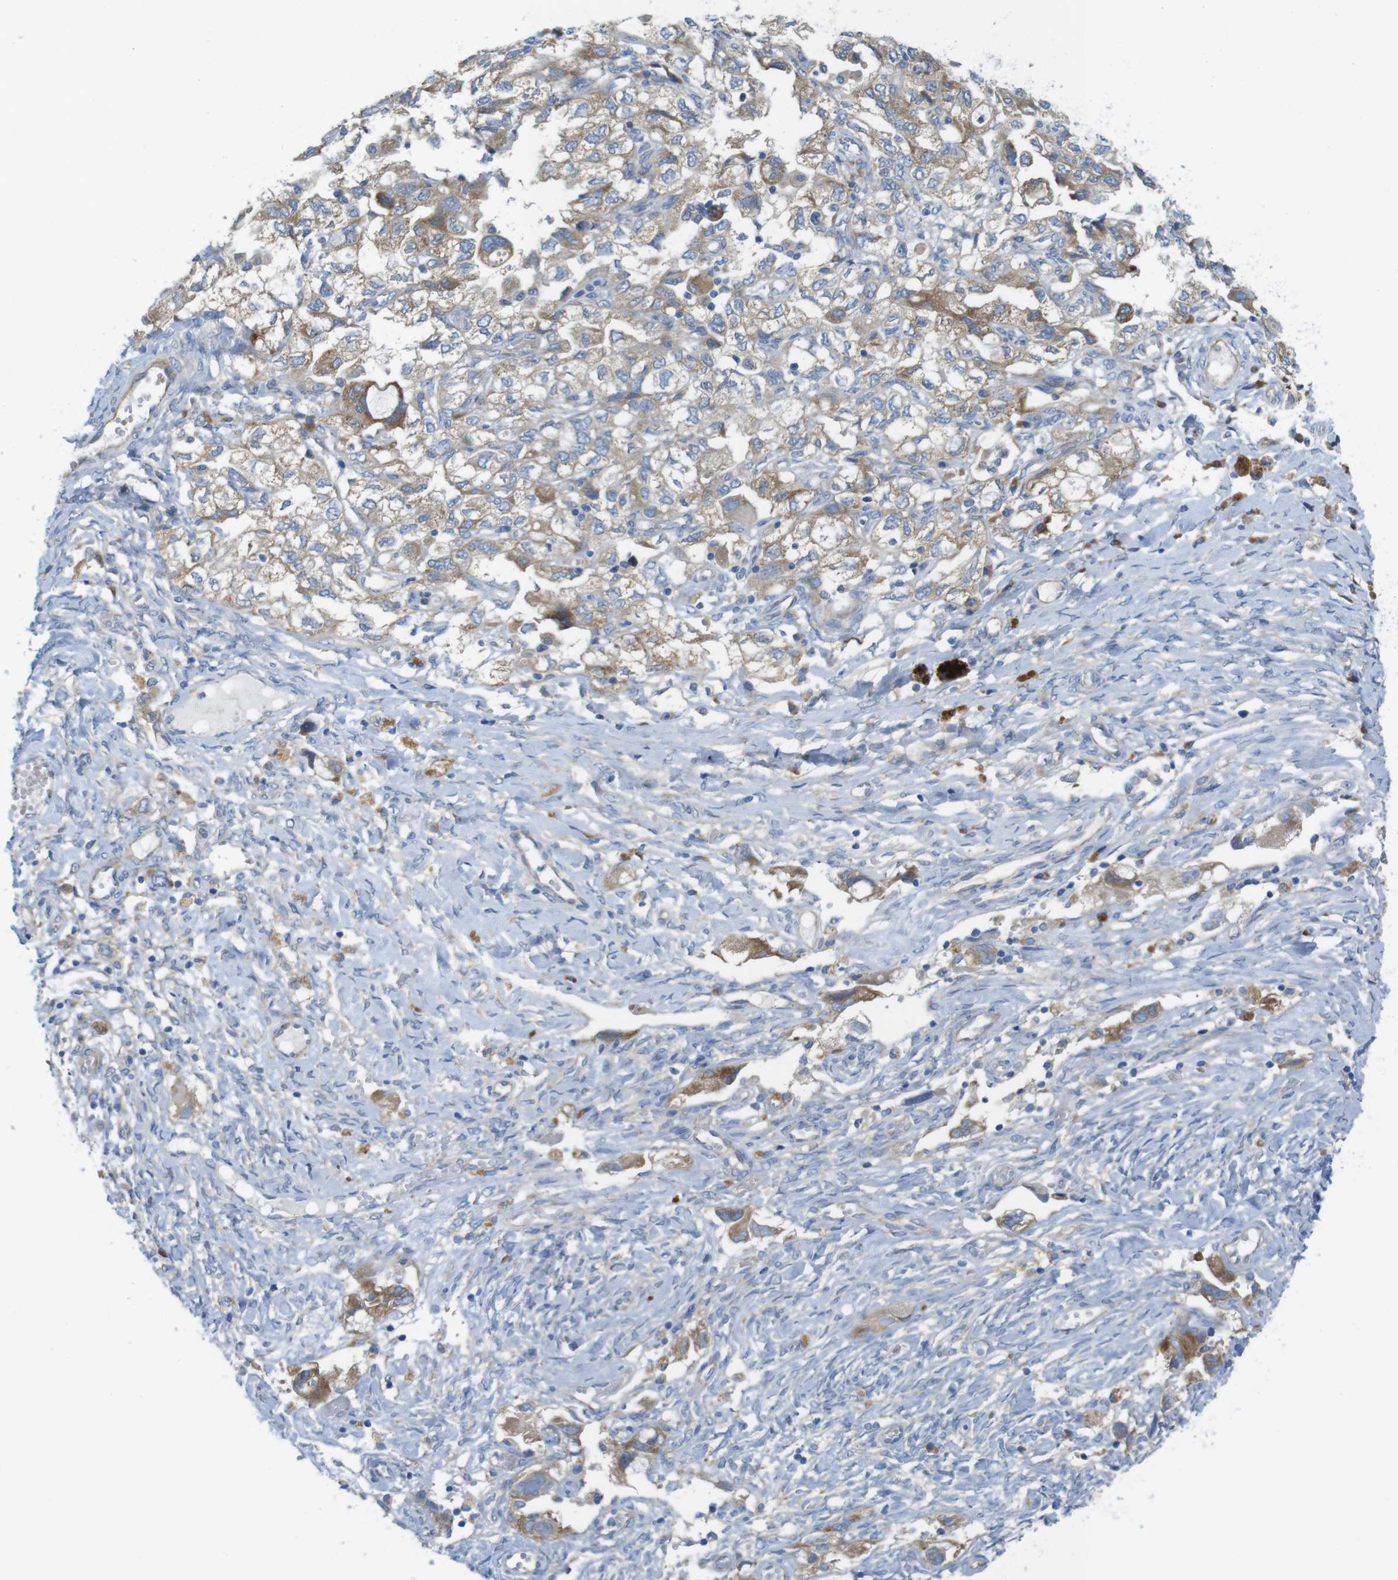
{"staining": {"intensity": "weak", "quantity": ">75%", "location": "cytoplasmic/membranous"}, "tissue": "ovarian cancer", "cell_type": "Tumor cells", "image_type": "cancer", "snomed": [{"axis": "morphology", "description": "Carcinoma, NOS"}, {"axis": "morphology", "description": "Cystadenocarcinoma, serous, NOS"}, {"axis": "topography", "description": "Ovary"}], "caption": "High-magnification brightfield microscopy of ovarian cancer (serous cystadenocarcinoma) stained with DAB (3,3'-diaminobenzidine) (brown) and counterstained with hematoxylin (blue). tumor cells exhibit weak cytoplasmic/membranous expression is seen in about>75% of cells. The staining was performed using DAB to visualize the protein expression in brown, while the nuclei were stained in blue with hematoxylin (Magnification: 20x).", "gene": "TMEM234", "patient": {"sex": "female", "age": 69}}